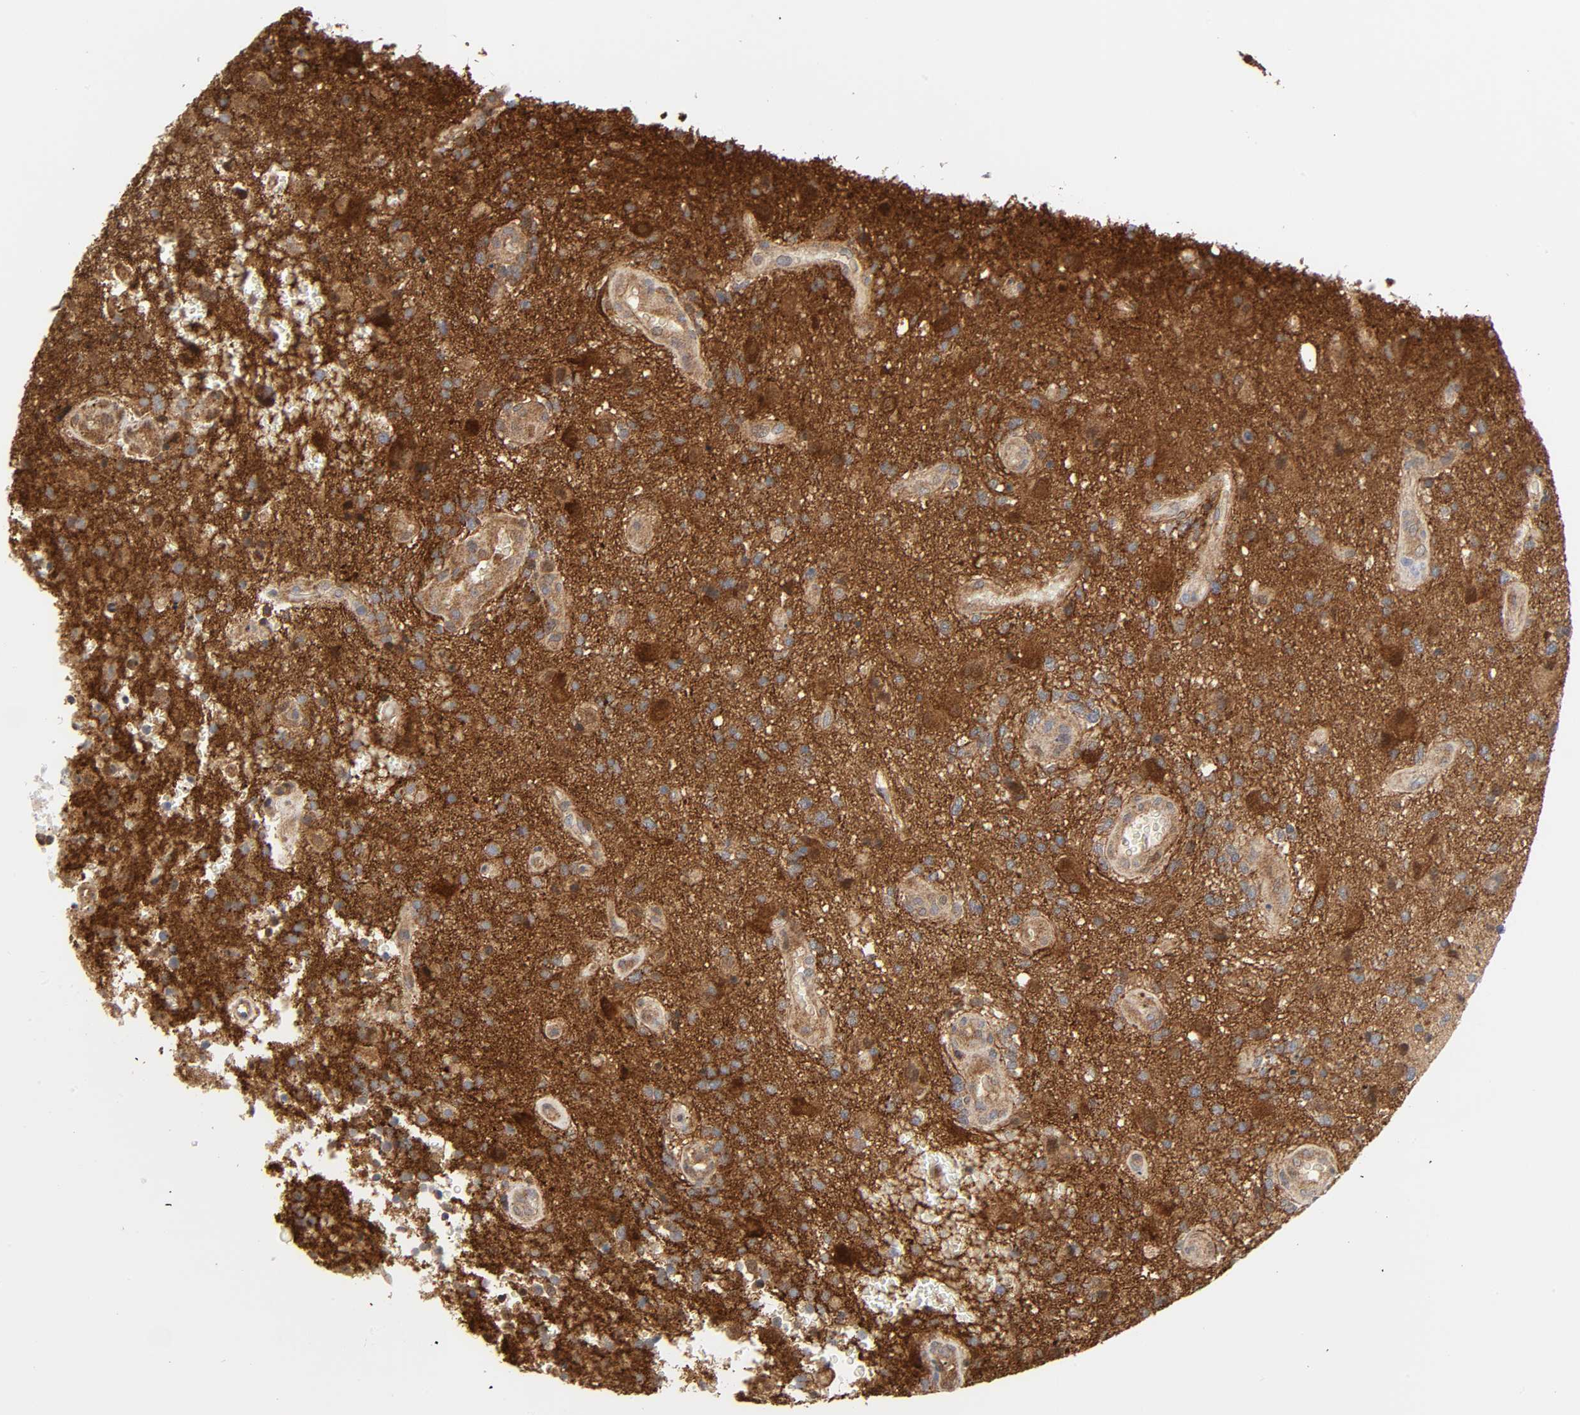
{"staining": {"intensity": "negative", "quantity": "none", "location": "none"}, "tissue": "glioma", "cell_type": "Tumor cells", "image_type": "cancer", "snomed": [{"axis": "morphology", "description": "Normal tissue, NOS"}, {"axis": "morphology", "description": "Glioma, malignant, High grade"}, {"axis": "topography", "description": "Cerebral cortex"}], "caption": "Immunohistochemistry of glioma reveals no positivity in tumor cells.", "gene": "MAPK1", "patient": {"sex": "male", "age": 75}}